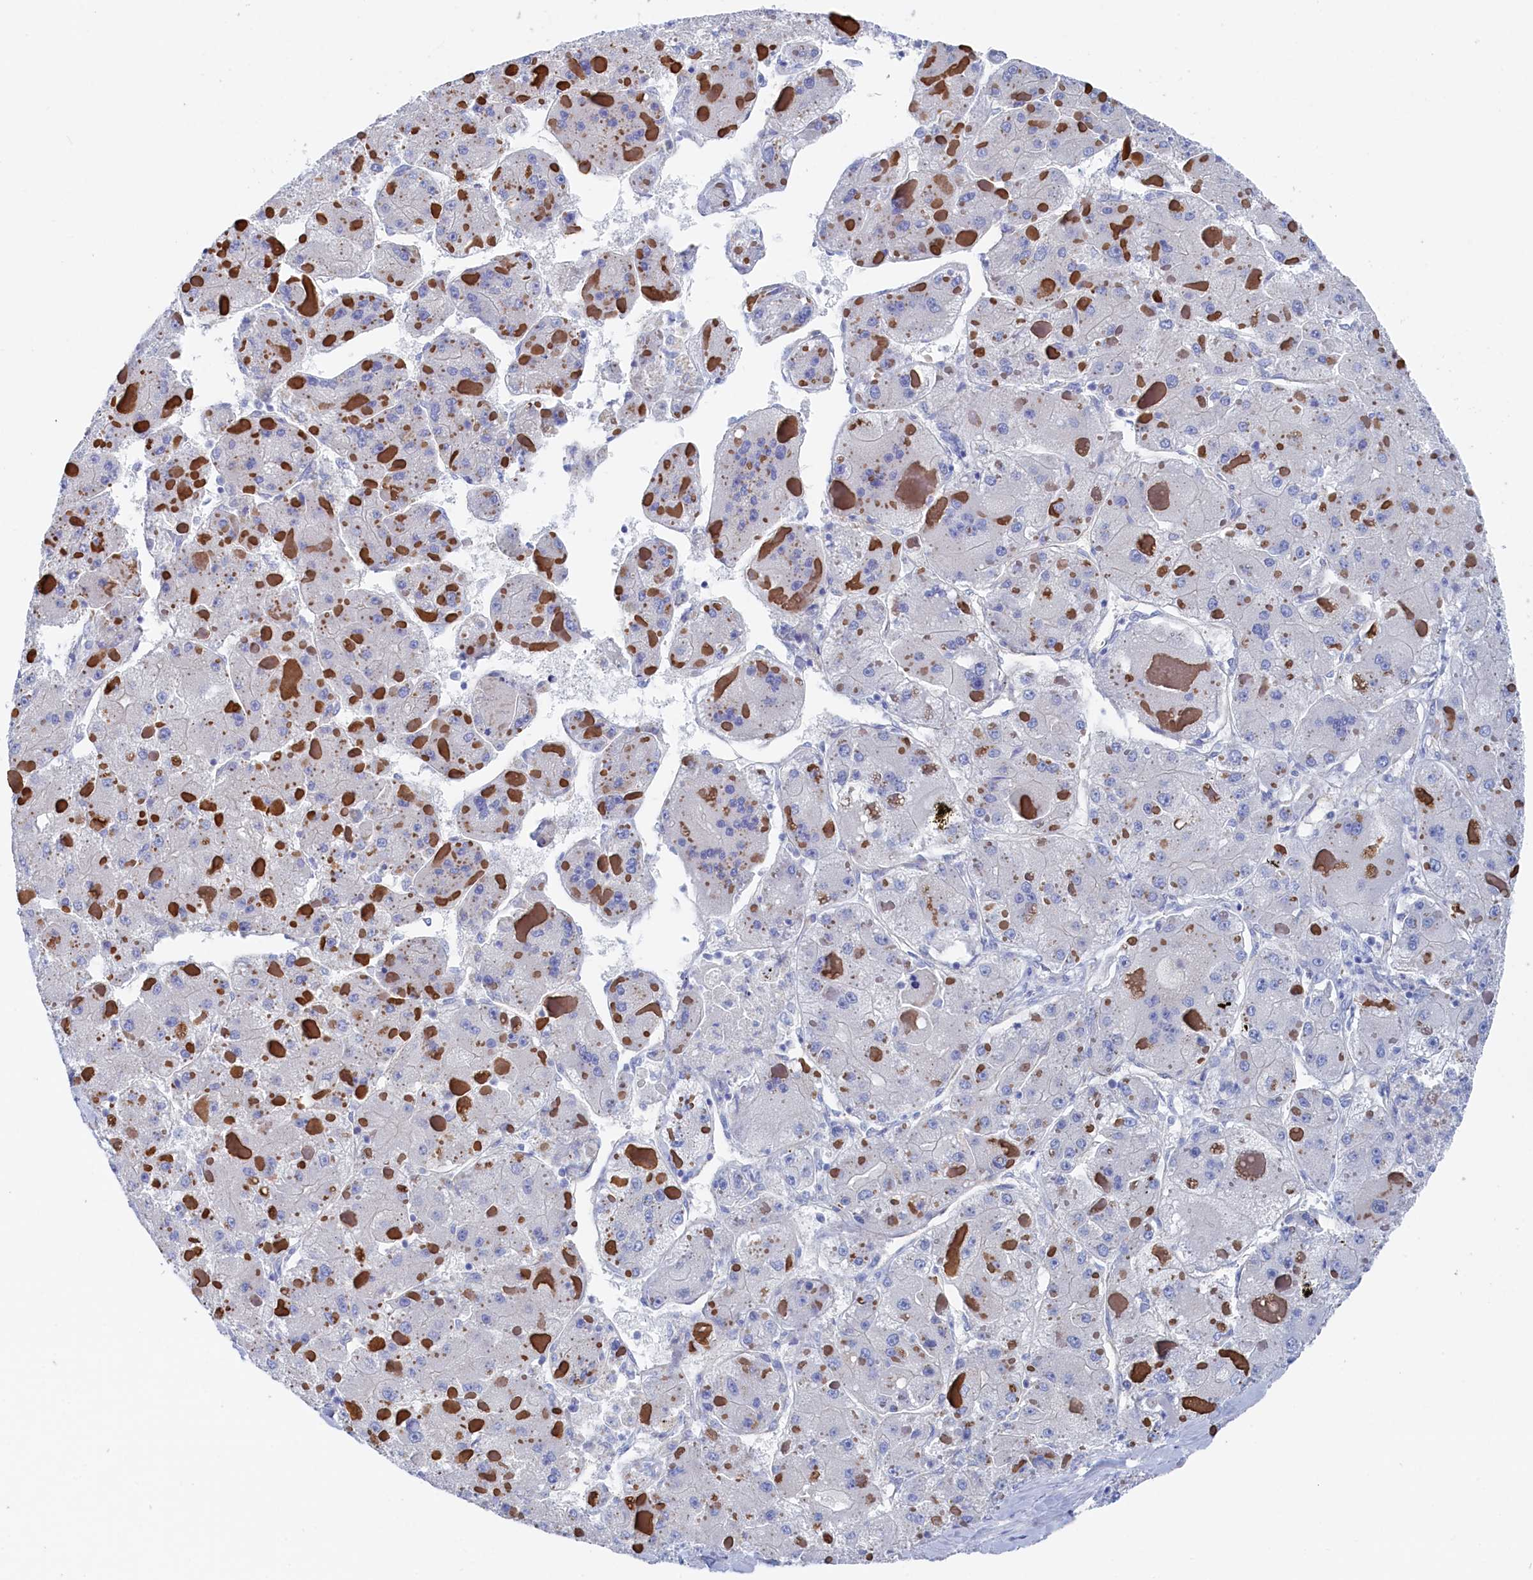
{"staining": {"intensity": "negative", "quantity": "none", "location": "none"}, "tissue": "liver cancer", "cell_type": "Tumor cells", "image_type": "cancer", "snomed": [{"axis": "morphology", "description": "Carcinoma, Hepatocellular, NOS"}, {"axis": "topography", "description": "Liver"}], "caption": "A photomicrograph of human liver cancer is negative for staining in tumor cells.", "gene": "TMOD2", "patient": {"sex": "female", "age": 73}}